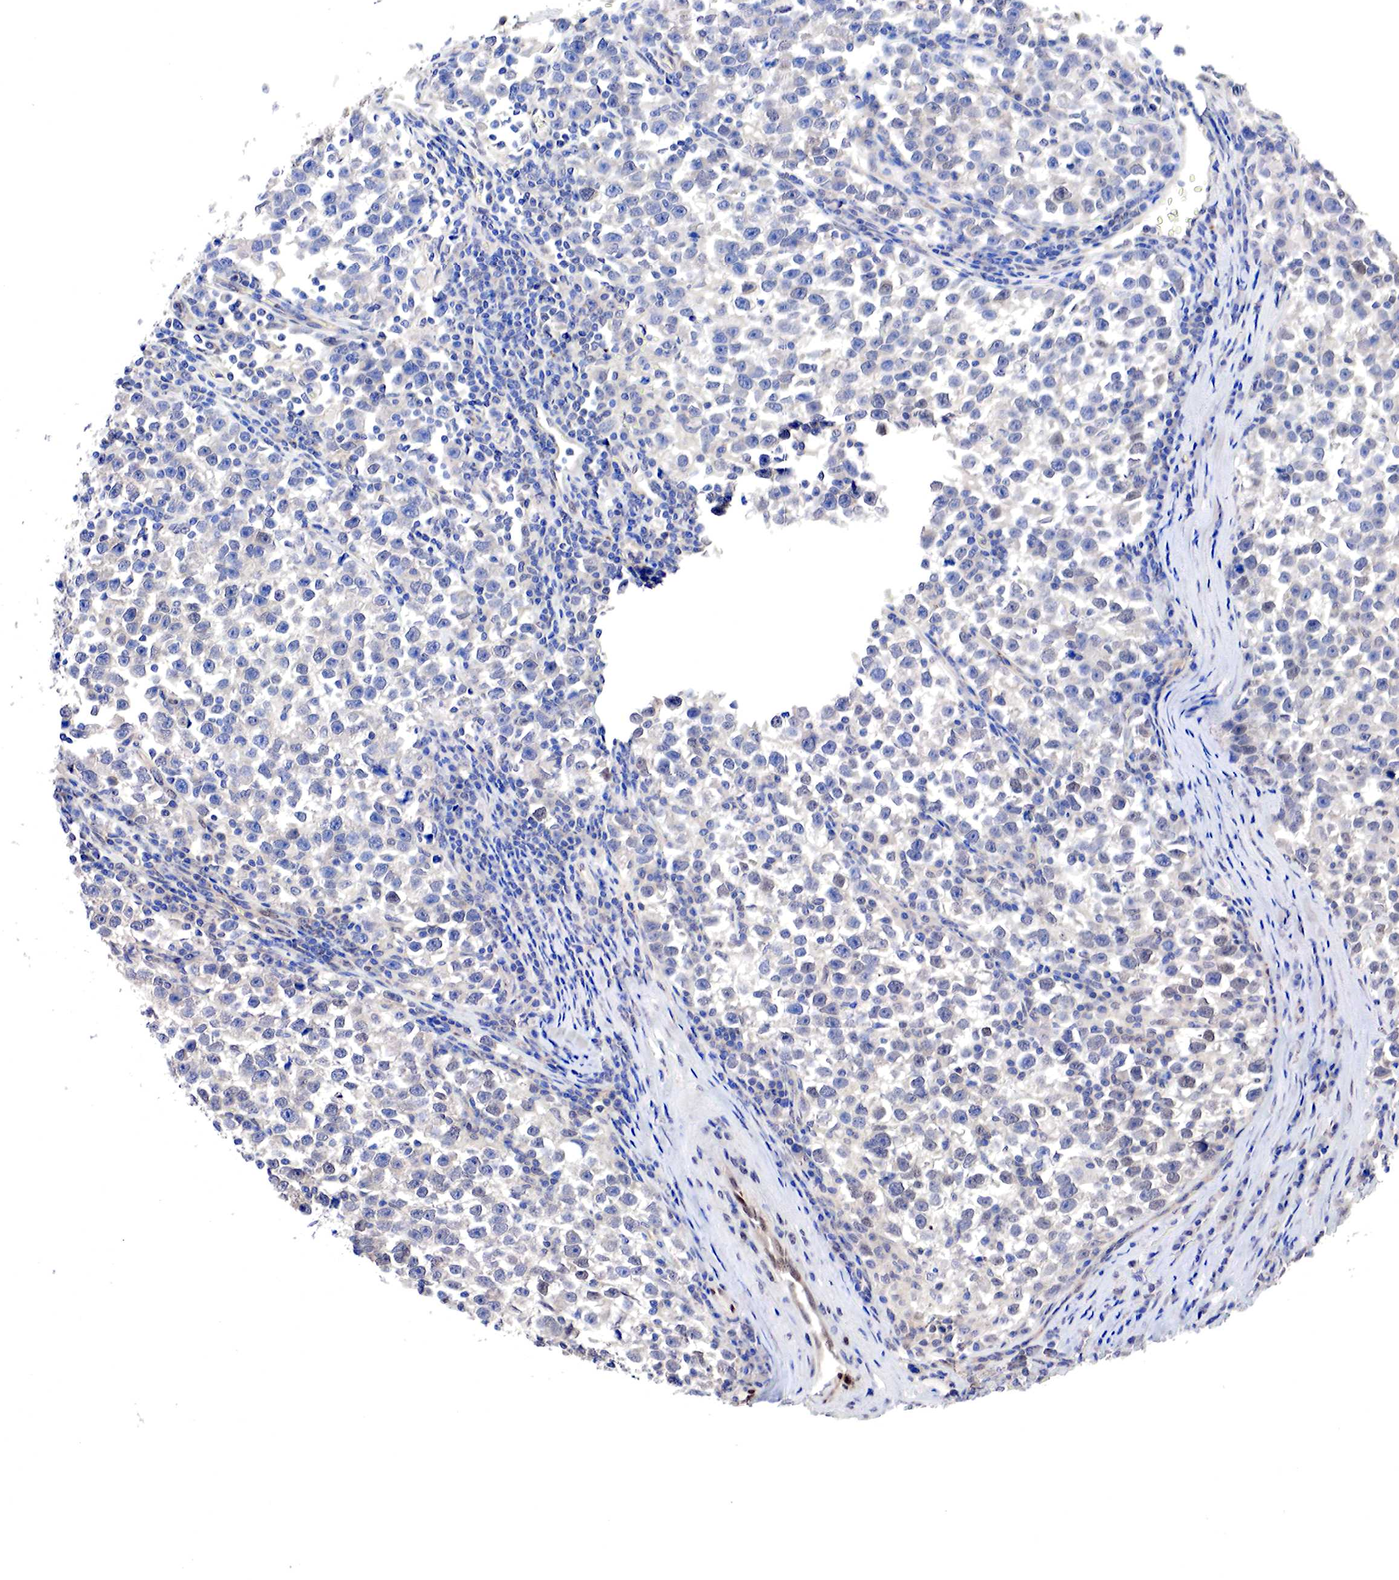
{"staining": {"intensity": "negative", "quantity": "none", "location": "none"}, "tissue": "testis cancer", "cell_type": "Tumor cells", "image_type": "cancer", "snomed": [{"axis": "morphology", "description": "Seminoma, NOS"}, {"axis": "topography", "description": "Testis"}], "caption": "This photomicrograph is of testis seminoma stained with immunohistochemistry to label a protein in brown with the nuclei are counter-stained blue. There is no positivity in tumor cells.", "gene": "PABIR2", "patient": {"sex": "male", "age": 43}}